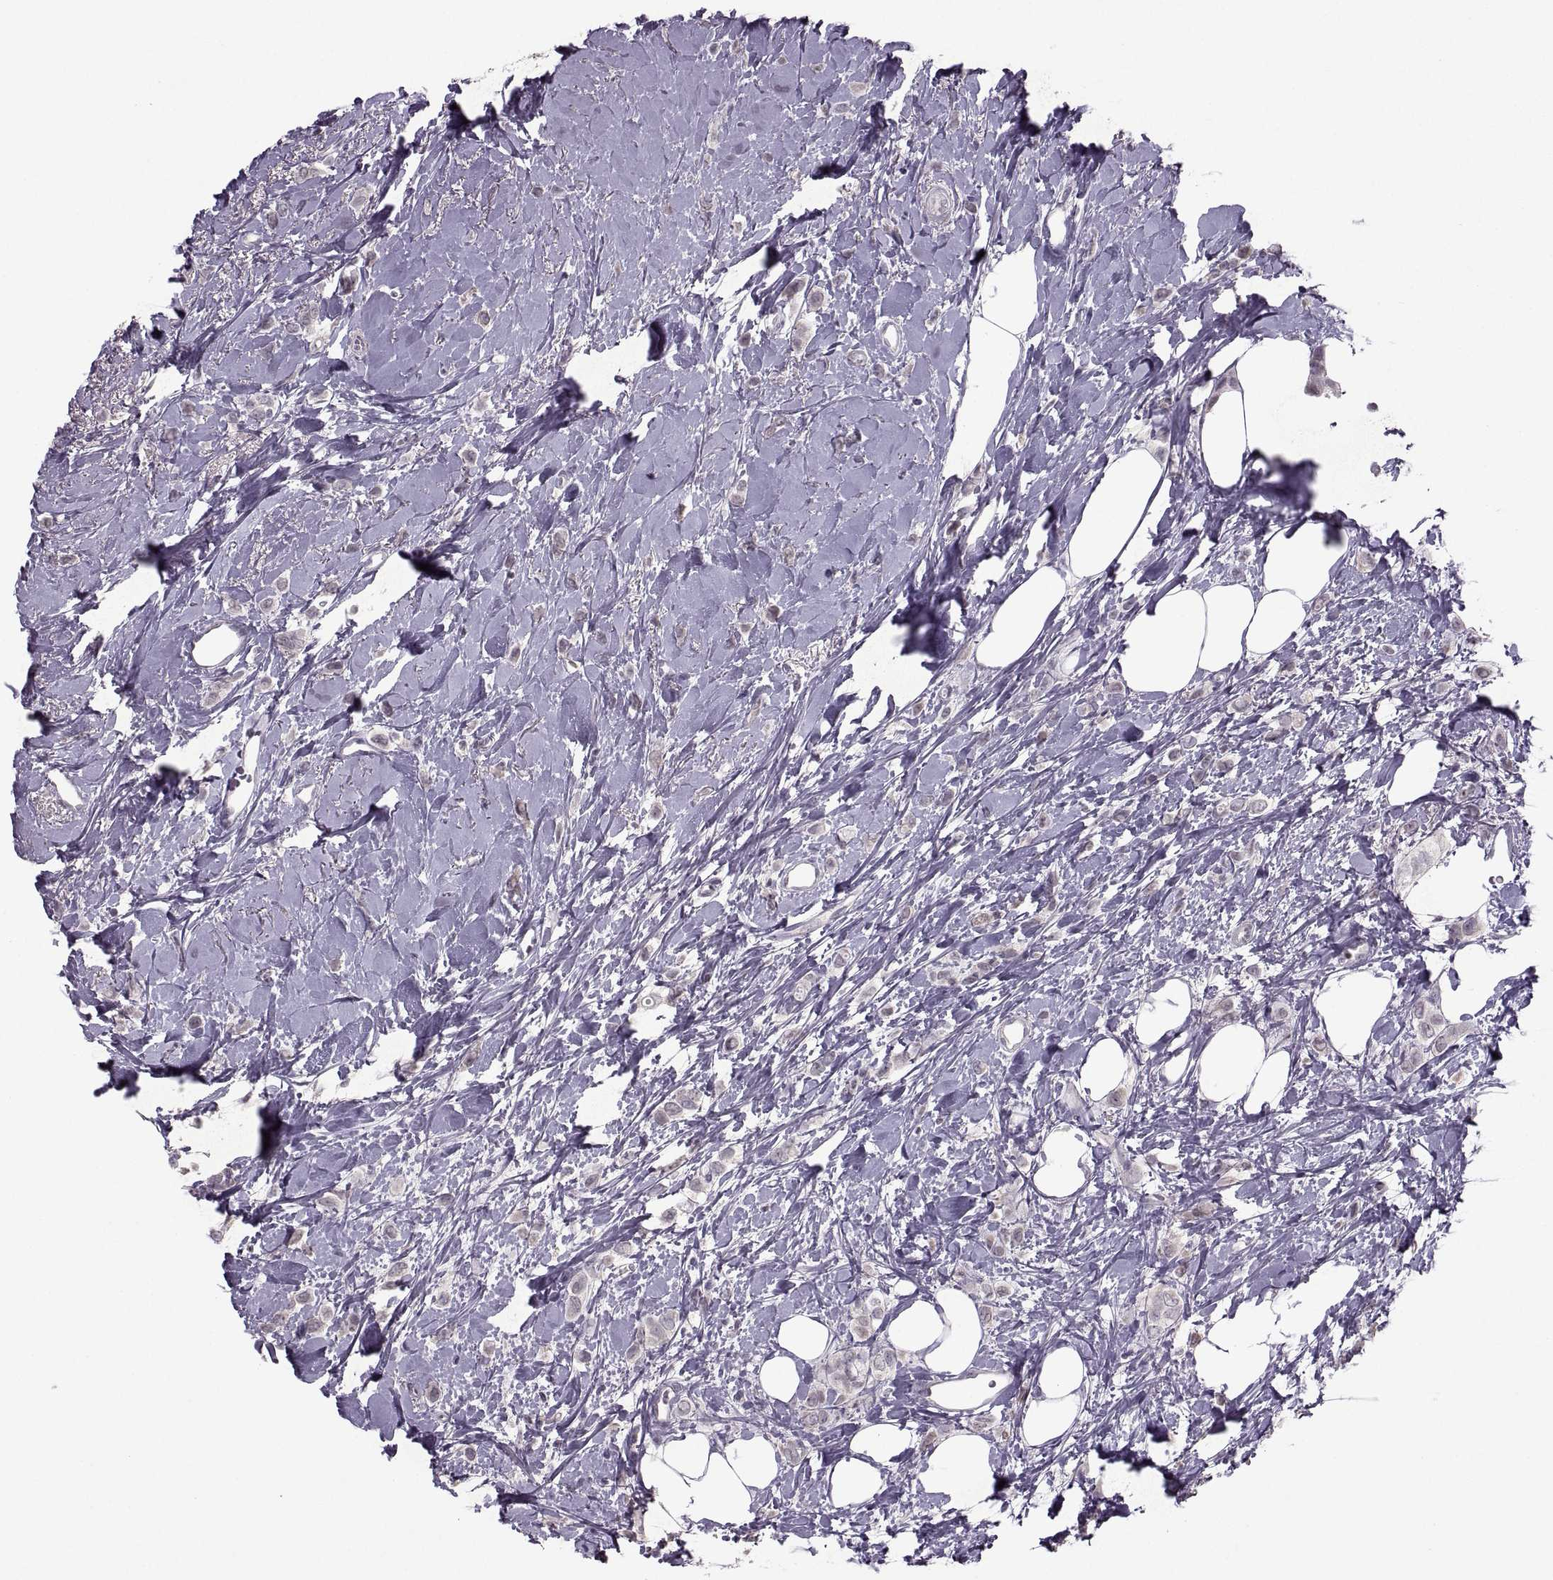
{"staining": {"intensity": "moderate", "quantity": "<25%", "location": "cytoplasmic/membranous"}, "tissue": "breast cancer", "cell_type": "Tumor cells", "image_type": "cancer", "snomed": [{"axis": "morphology", "description": "Lobular carcinoma"}, {"axis": "topography", "description": "Breast"}], "caption": "Immunohistochemistry image of human breast cancer (lobular carcinoma) stained for a protein (brown), which reveals low levels of moderate cytoplasmic/membranous expression in about <25% of tumor cells.", "gene": "MGAT4D", "patient": {"sex": "female", "age": 66}}